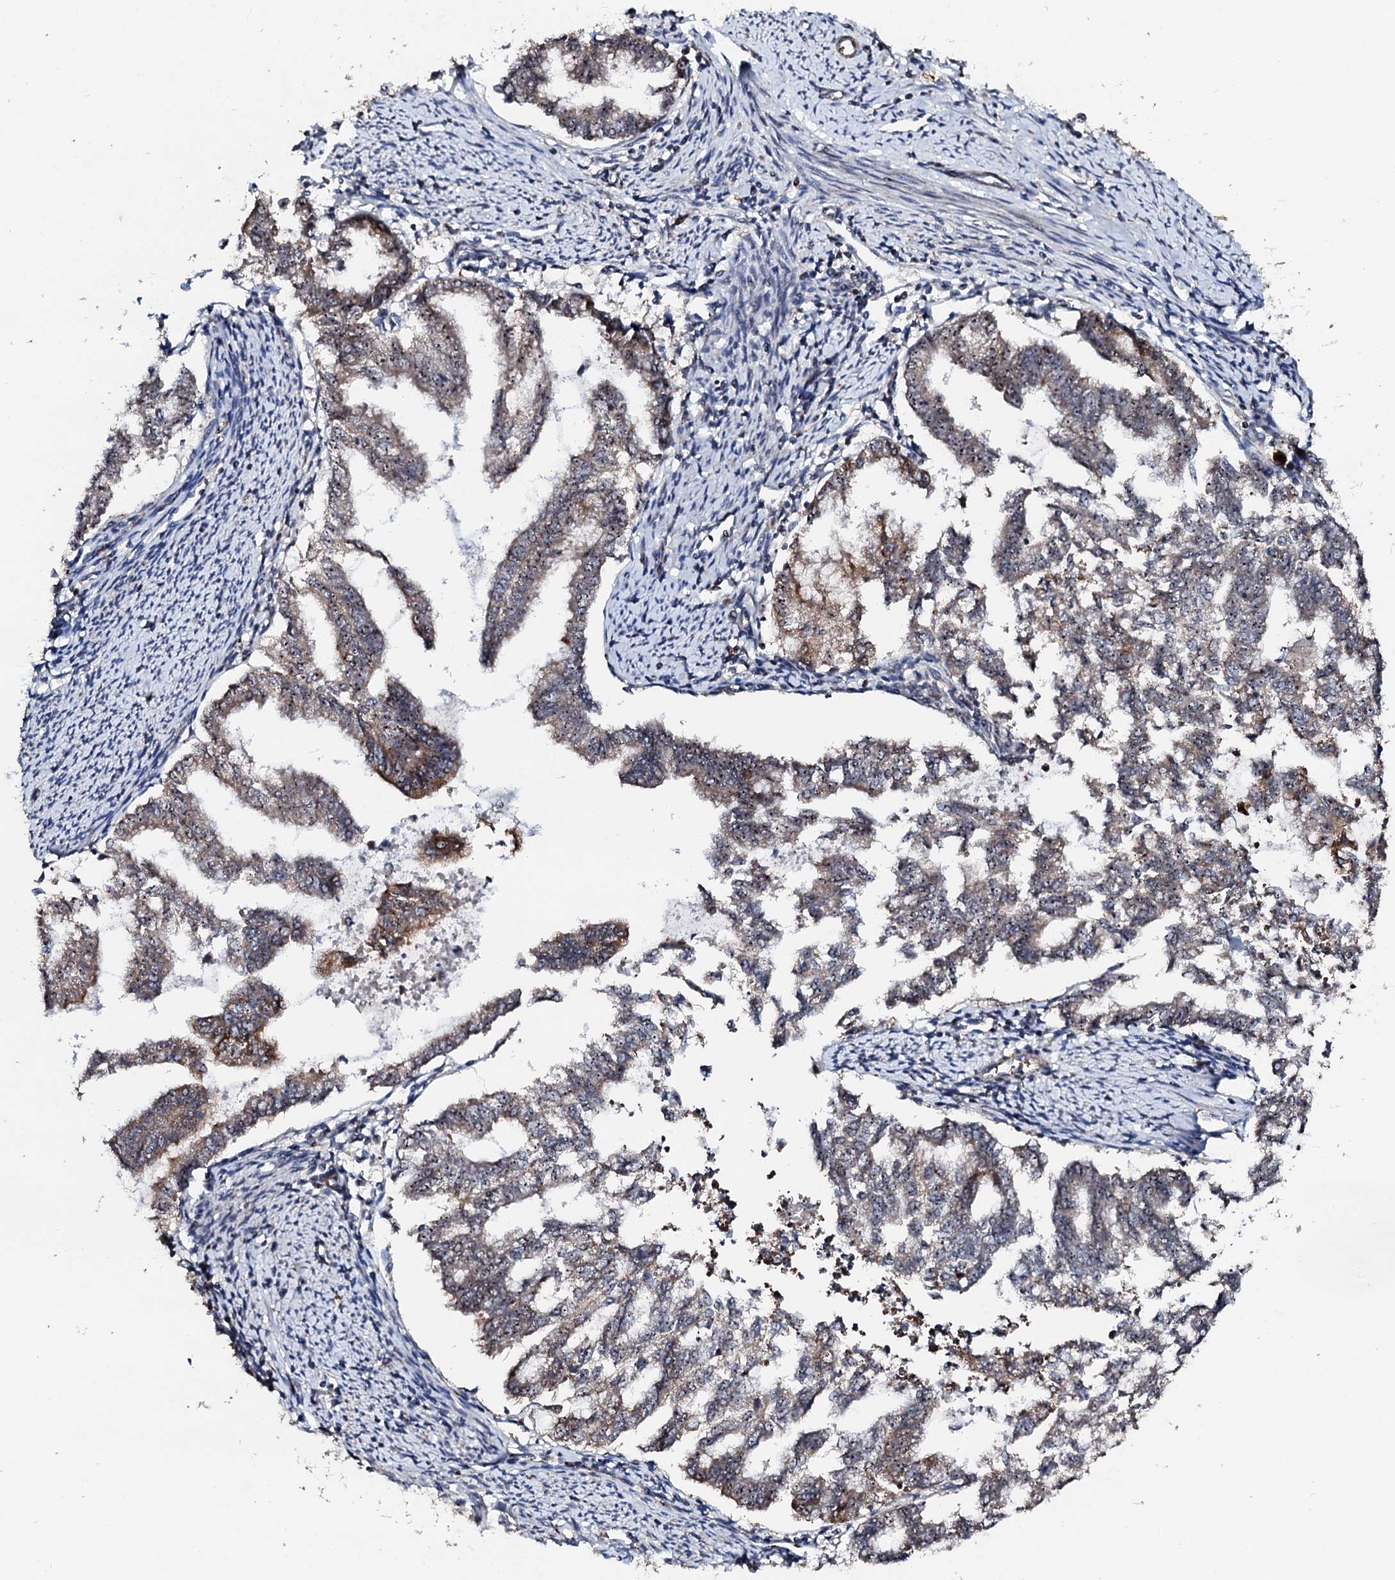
{"staining": {"intensity": "moderate", "quantity": "25%-75%", "location": "cytoplasmic/membranous"}, "tissue": "endometrial cancer", "cell_type": "Tumor cells", "image_type": "cancer", "snomed": [{"axis": "morphology", "description": "Adenocarcinoma, NOS"}, {"axis": "topography", "description": "Endometrium"}], "caption": "Tumor cells show moderate cytoplasmic/membranous positivity in approximately 25%-75% of cells in adenocarcinoma (endometrial). Immunohistochemistry stains the protein in brown and the nuclei are stained blue.", "gene": "GTPBP4", "patient": {"sex": "female", "age": 79}}